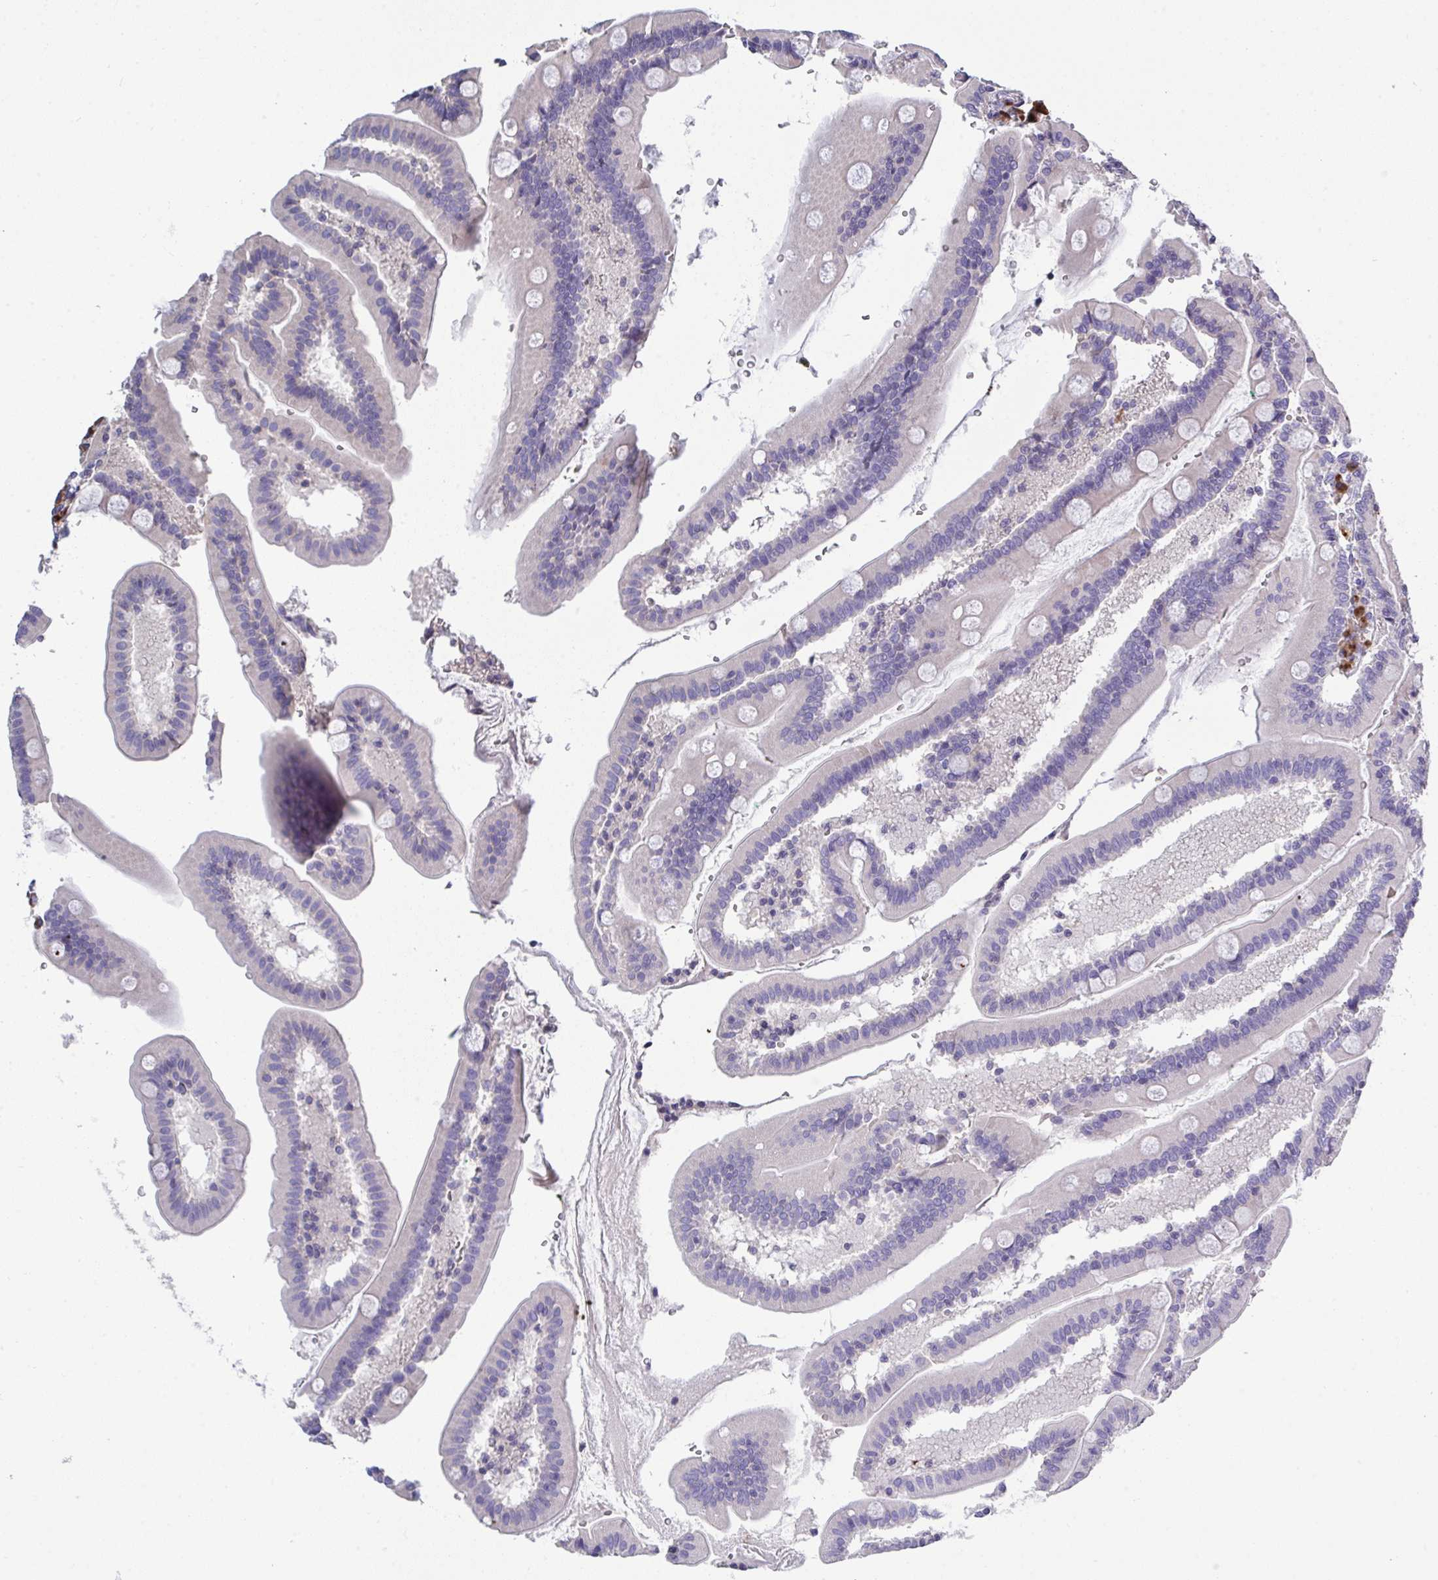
{"staining": {"intensity": "negative", "quantity": "none", "location": "none"}, "tissue": "duodenum", "cell_type": "Glandular cells", "image_type": "normal", "snomed": [{"axis": "morphology", "description": "Normal tissue, NOS"}, {"axis": "topography", "description": "Duodenum"}], "caption": "A histopathology image of duodenum stained for a protein exhibits no brown staining in glandular cells. (DAB (3,3'-diaminobenzidine) IHC visualized using brightfield microscopy, high magnification).", "gene": "LRRC58", "patient": {"sex": "female", "age": 67}}